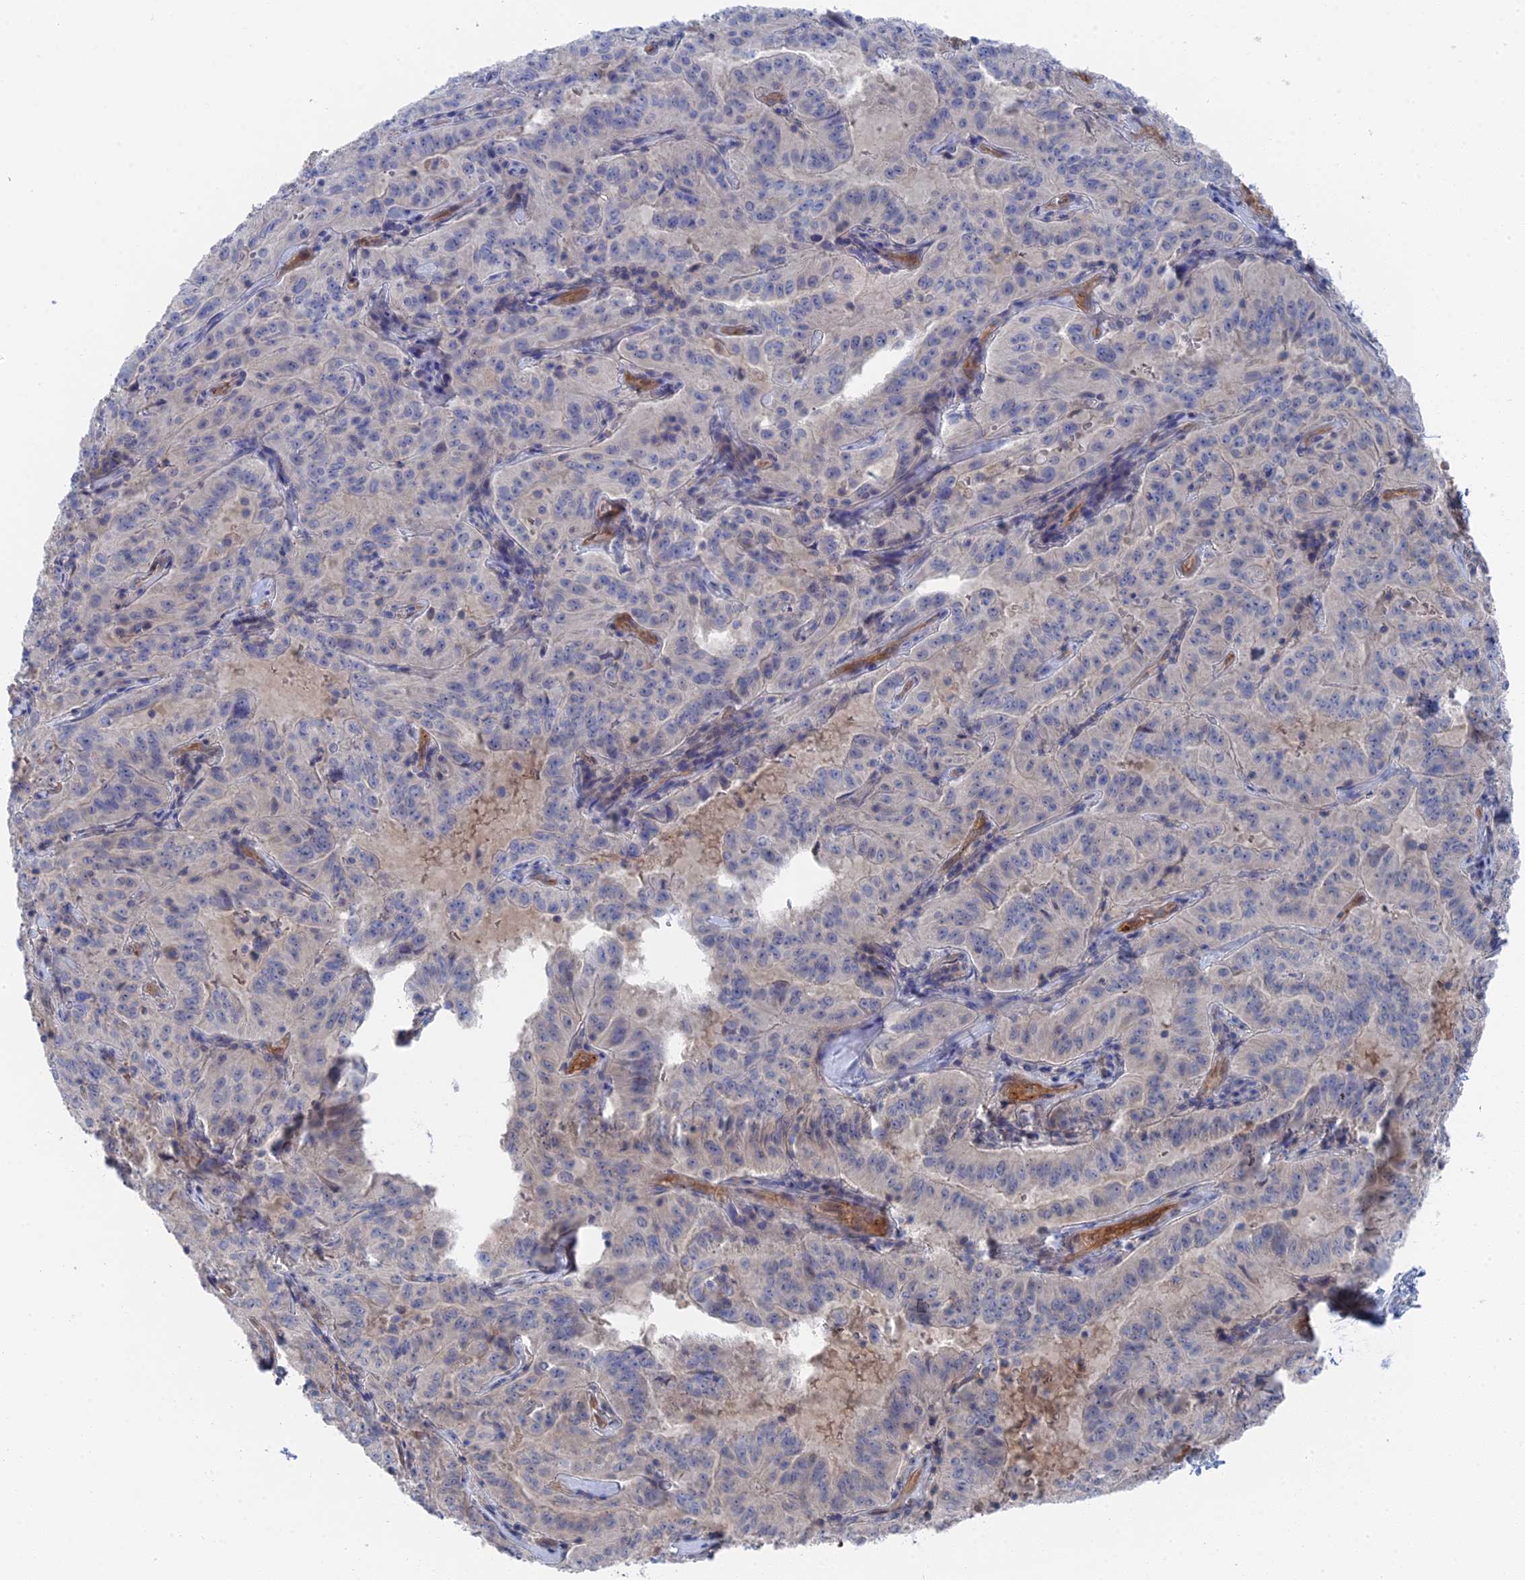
{"staining": {"intensity": "negative", "quantity": "none", "location": "none"}, "tissue": "pancreatic cancer", "cell_type": "Tumor cells", "image_type": "cancer", "snomed": [{"axis": "morphology", "description": "Adenocarcinoma, NOS"}, {"axis": "topography", "description": "Pancreas"}], "caption": "Tumor cells are negative for brown protein staining in pancreatic cancer (adenocarcinoma).", "gene": "MTHFSD", "patient": {"sex": "male", "age": 63}}